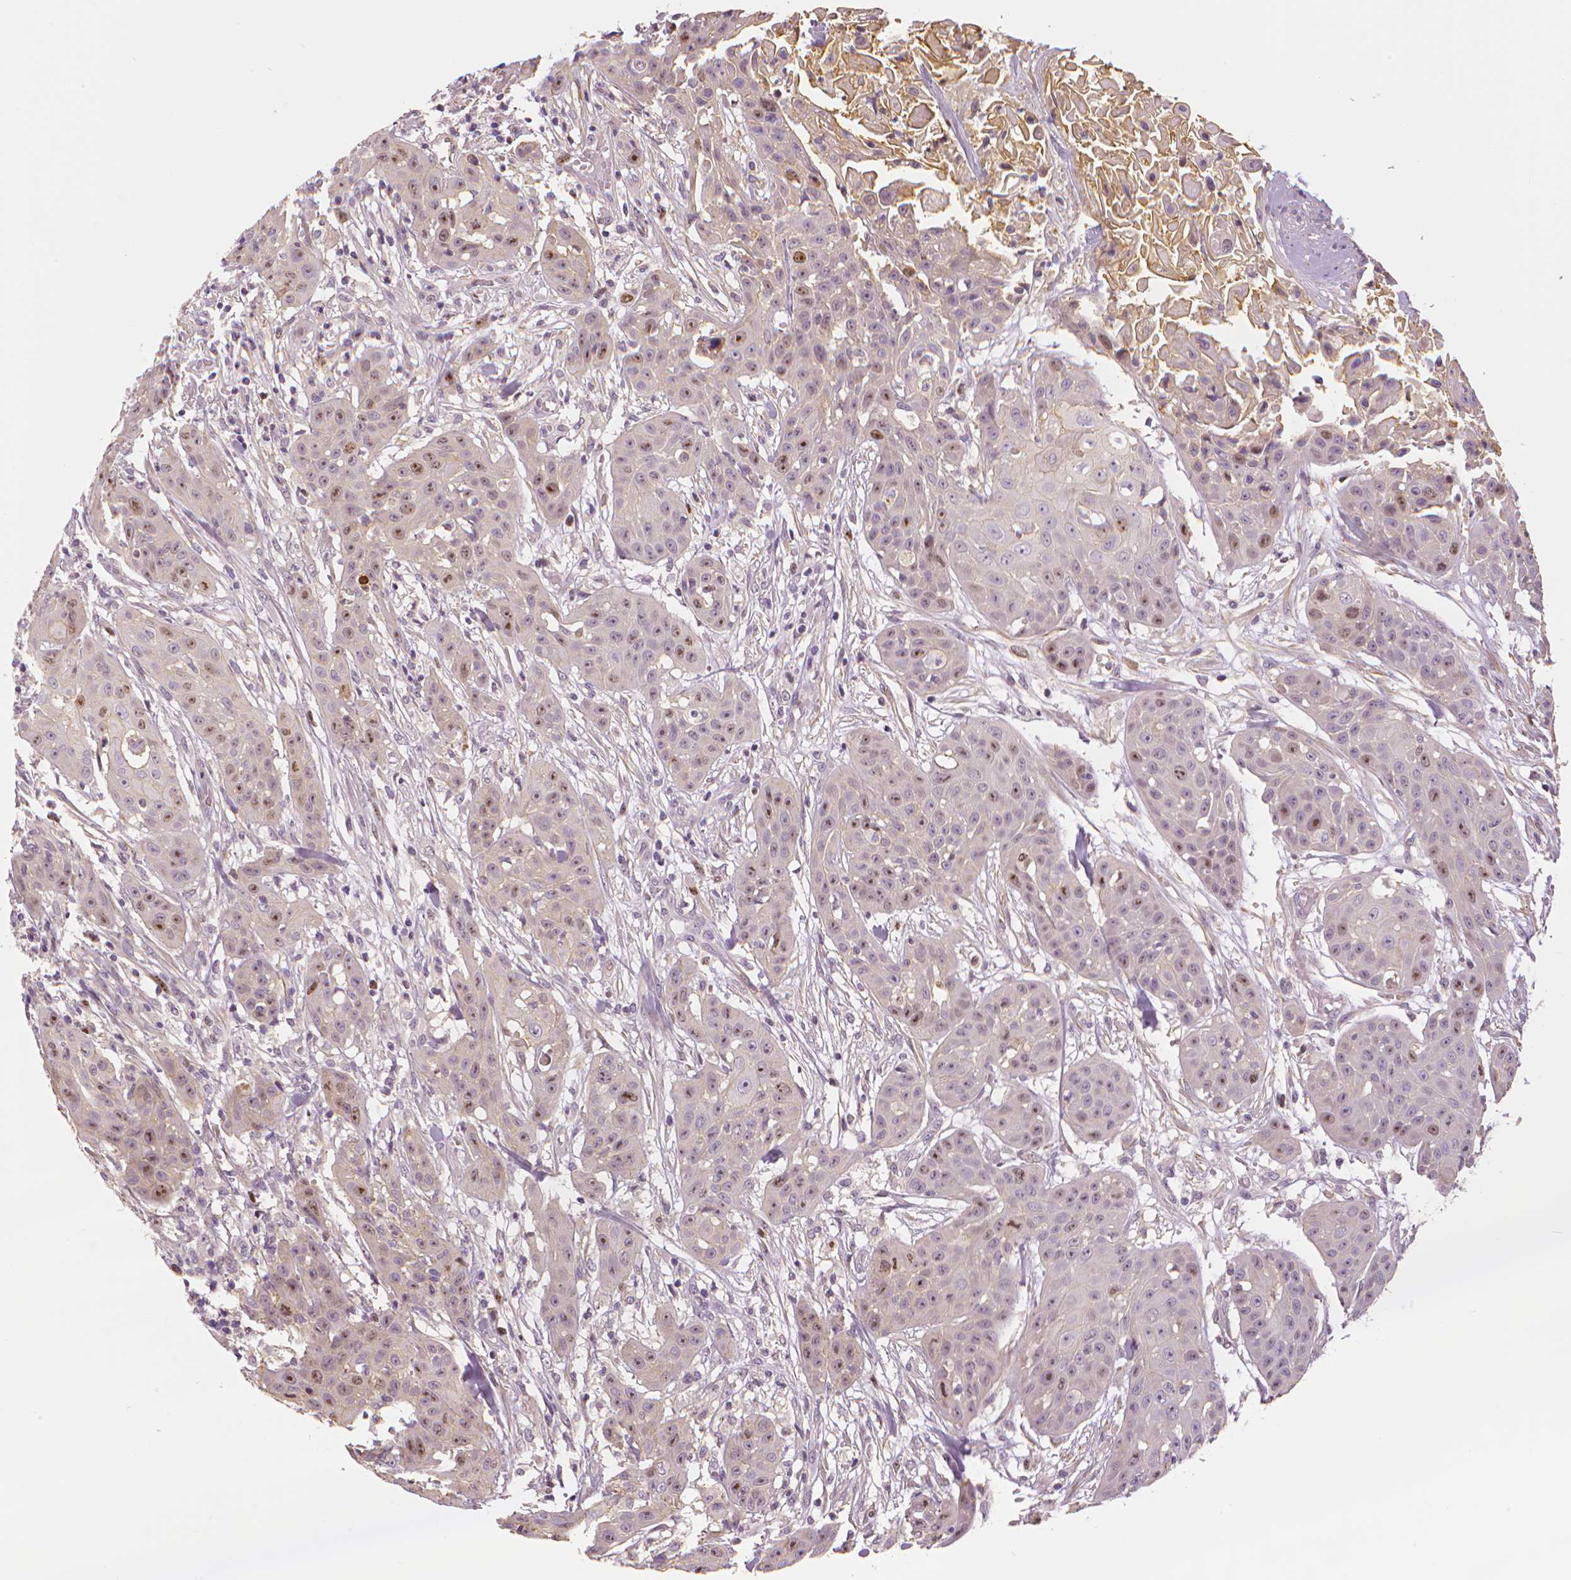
{"staining": {"intensity": "moderate", "quantity": "25%-75%", "location": "nuclear"}, "tissue": "head and neck cancer", "cell_type": "Tumor cells", "image_type": "cancer", "snomed": [{"axis": "morphology", "description": "Squamous cell carcinoma, NOS"}, {"axis": "topography", "description": "Oral tissue"}, {"axis": "topography", "description": "Head-Neck"}], "caption": "Immunohistochemistry (IHC) staining of squamous cell carcinoma (head and neck), which exhibits medium levels of moderate nuclear staining in about 25%-75% of tumor cells indicating moderate nuclear protein expression. The staining was performed using DAB (3,3'-diaminobenzidine) (brown) for protein detection and nuclei were counterstained in hematoxylin (blue).", "gene": "MKI67", "patient": {"sex": "female", "age": 55}}